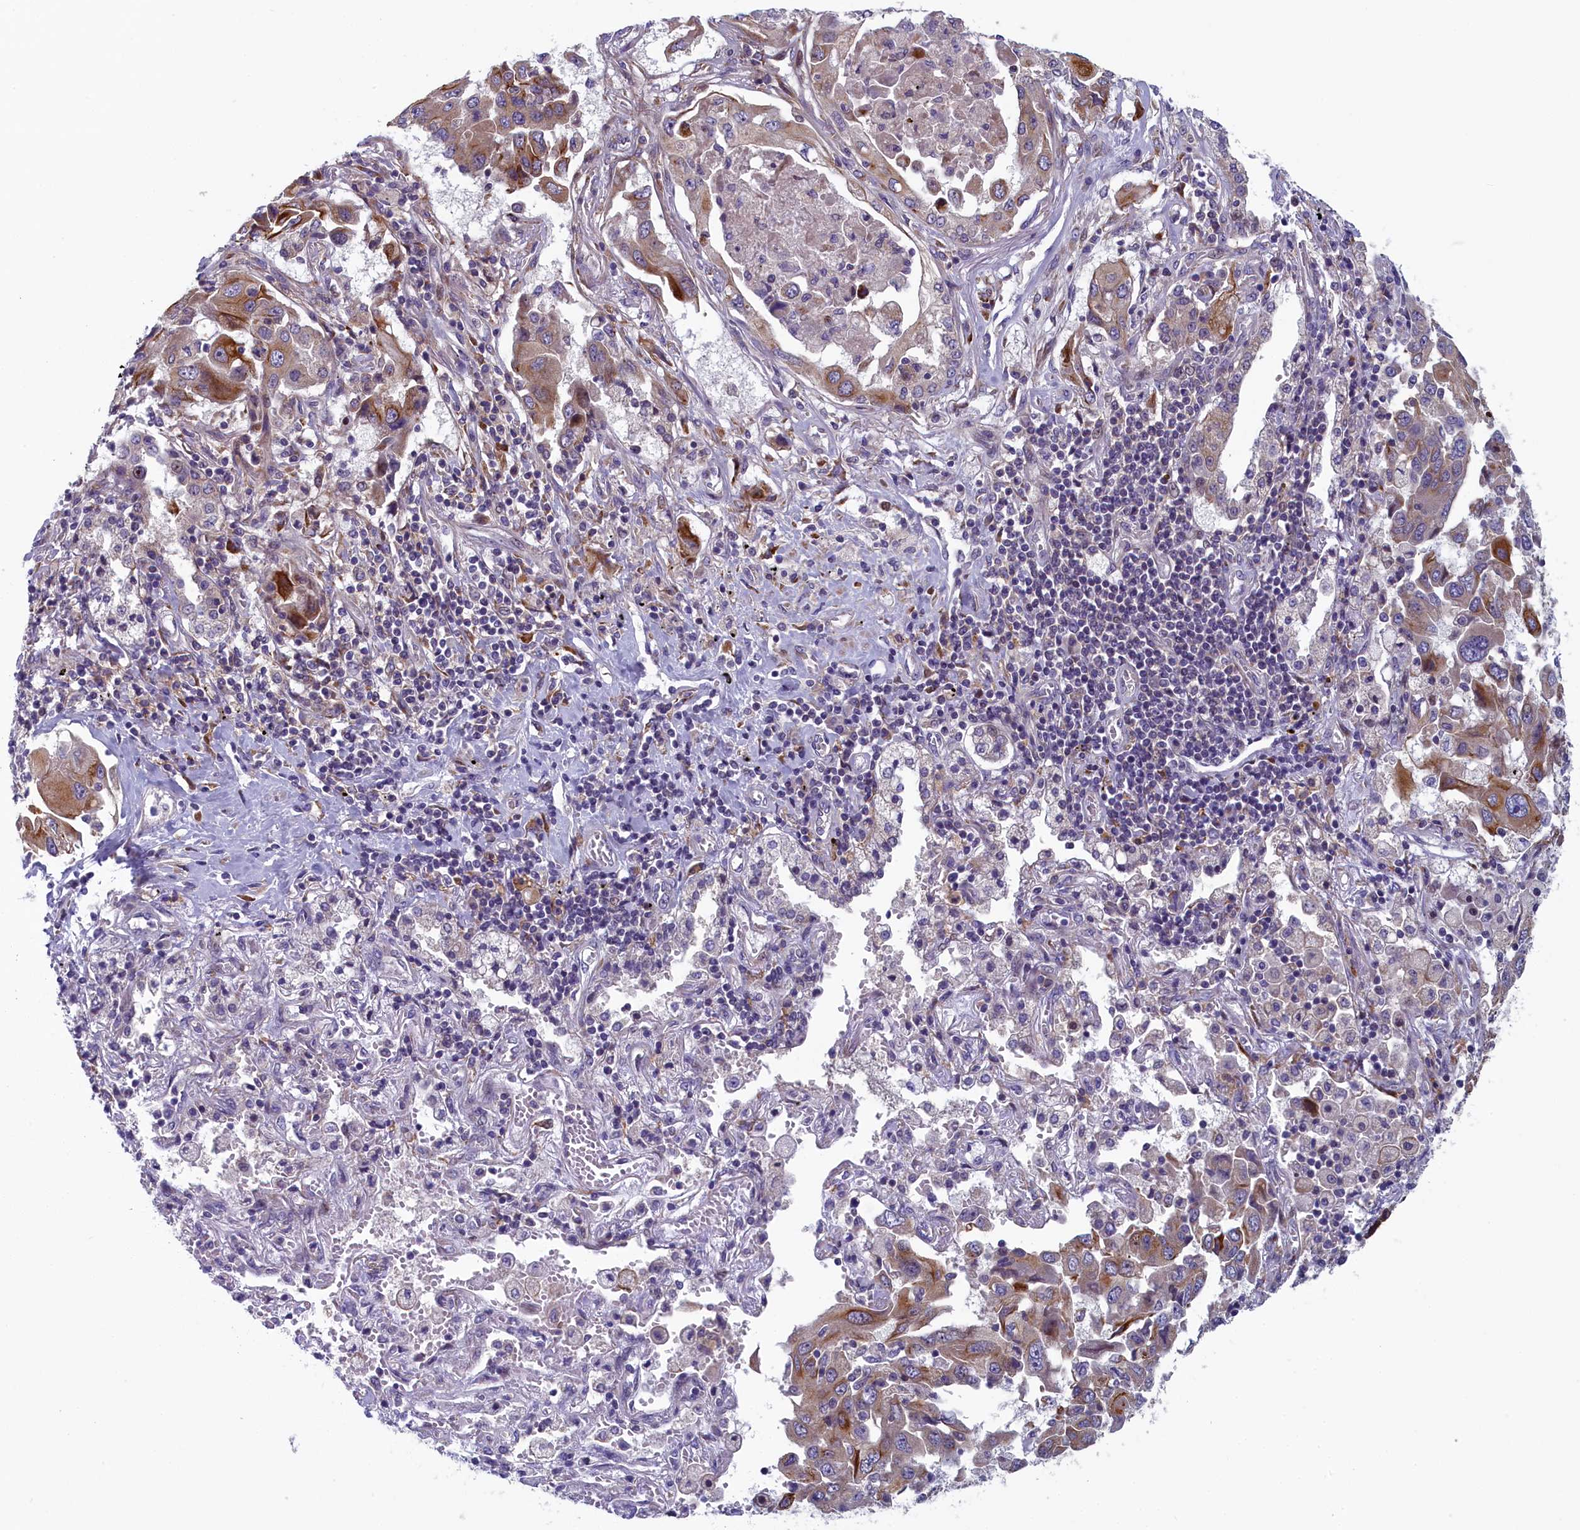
{"staining": {"intensity": "moderate", "quantity": "<25%", "location": "cytoplasmic/membranous"}, "tissue": "lung cancer", "cell_type": "Tumor cells", "image_type": "cancer", "snomed": [{"axis": "morphology", "description": "Adenocarcinoma, NOS"}, {"axis": "topography", "description": "Lung"}], "caption": "Immunohistochemistry (IHC) of lung cancer (adenocarcinoma) exhibits low levels of moderate cytoplasmic/membranous staining in approximately <25% of tumor cells. (Brightfield microscopy of DAB IHC at high magnification).", "gene": "ANKRD39", "patient": {"sex": "female", "age": 65}}